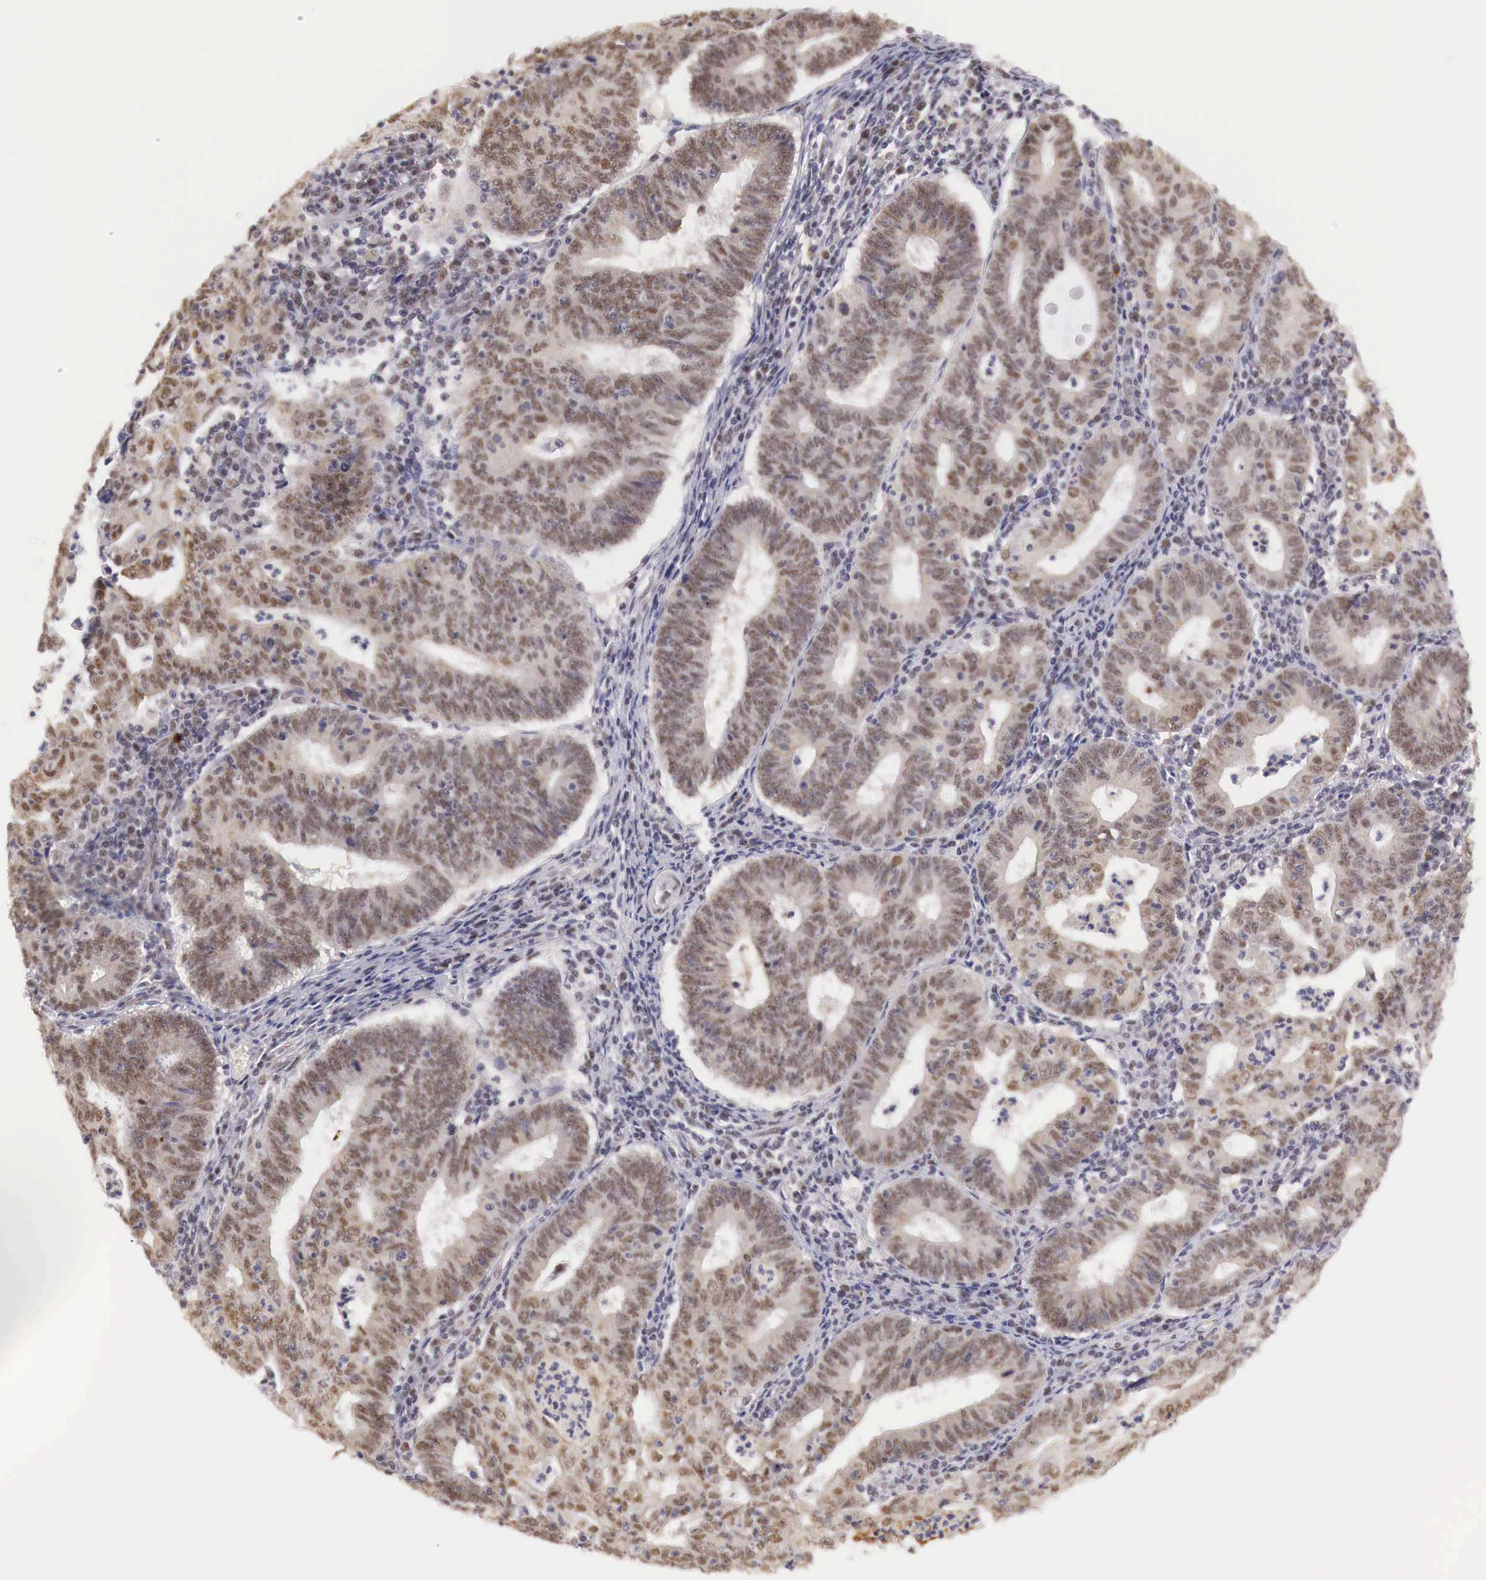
{"staining": {"intensity": "weak", "quantity": ">75%", "location": "cytoplasmic/membranous,nuclear"}, "tissue": "endometrial cancer", "cell_type": "Tumor cells", "image_type": "cancer", "snomed": [{"axis": "morphology", "description": "Adenocarcinoma, NOS"}, {"axis": "topography", "description": "Endometrium"}], "caption": "An immunohistochemistry micrograph of tumor tissue is shown. Protein staining in brown shows weak cytoplasmic/membranous and nuclear positivity in endometrial cancer (adenocarcinoma) within tumor cells. The staining was performed using DAB (3,3'-diaminobenzidine) to visualize the protein expression in brown, while the nuclei were stained in blue with hematoxylin (Magnification: 20x).", "gene": "GPKOW", "patient": {"sex": "female", "age": 60}}